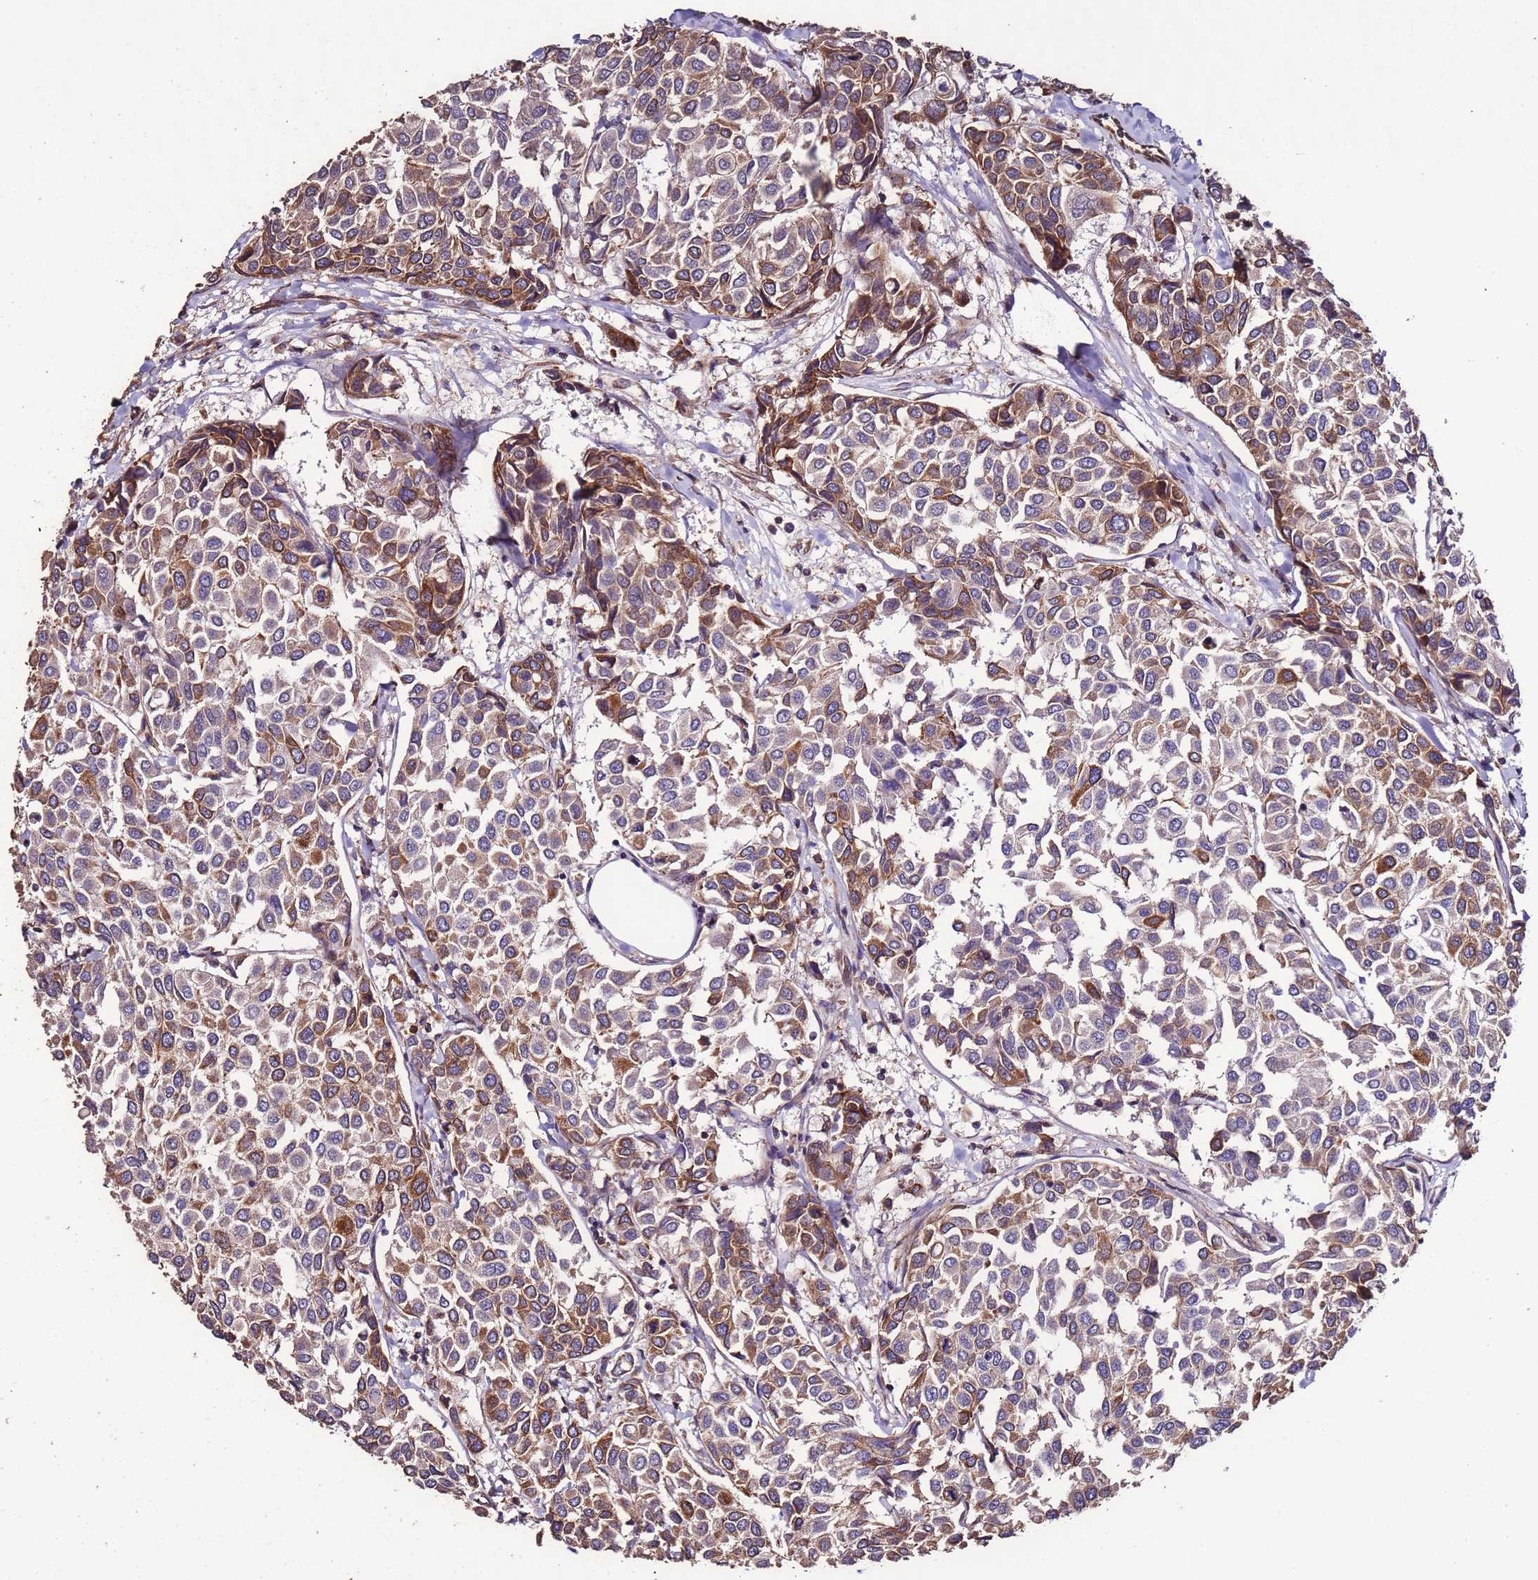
{"staining": {"intensity": "moderate", "quantity": "25%-75%", "location": "cytoplasmic/membranous"}, "tissue": "breast cancer", "cell_type": "Tumor cells", "image_type": "cancer", "snomed": [{"axis": "morphology", "description": "Duct carcinoma"}, {"axis": "topography", "description": "Breast"}], "caption": "Immunohistochemistry (IHC) (DAB (3,3'-diaminobenzidine)) staining of human intraductal carcinoma (breast) shows moderate cytoplasmic/membranous protein expression in approximately 25%-75% of tumor cells. (Brightfield microscopy of DAB IHC at high magnification).", "gene": "SLC41A3", "patient": {"sex": "female", "age": 55}}